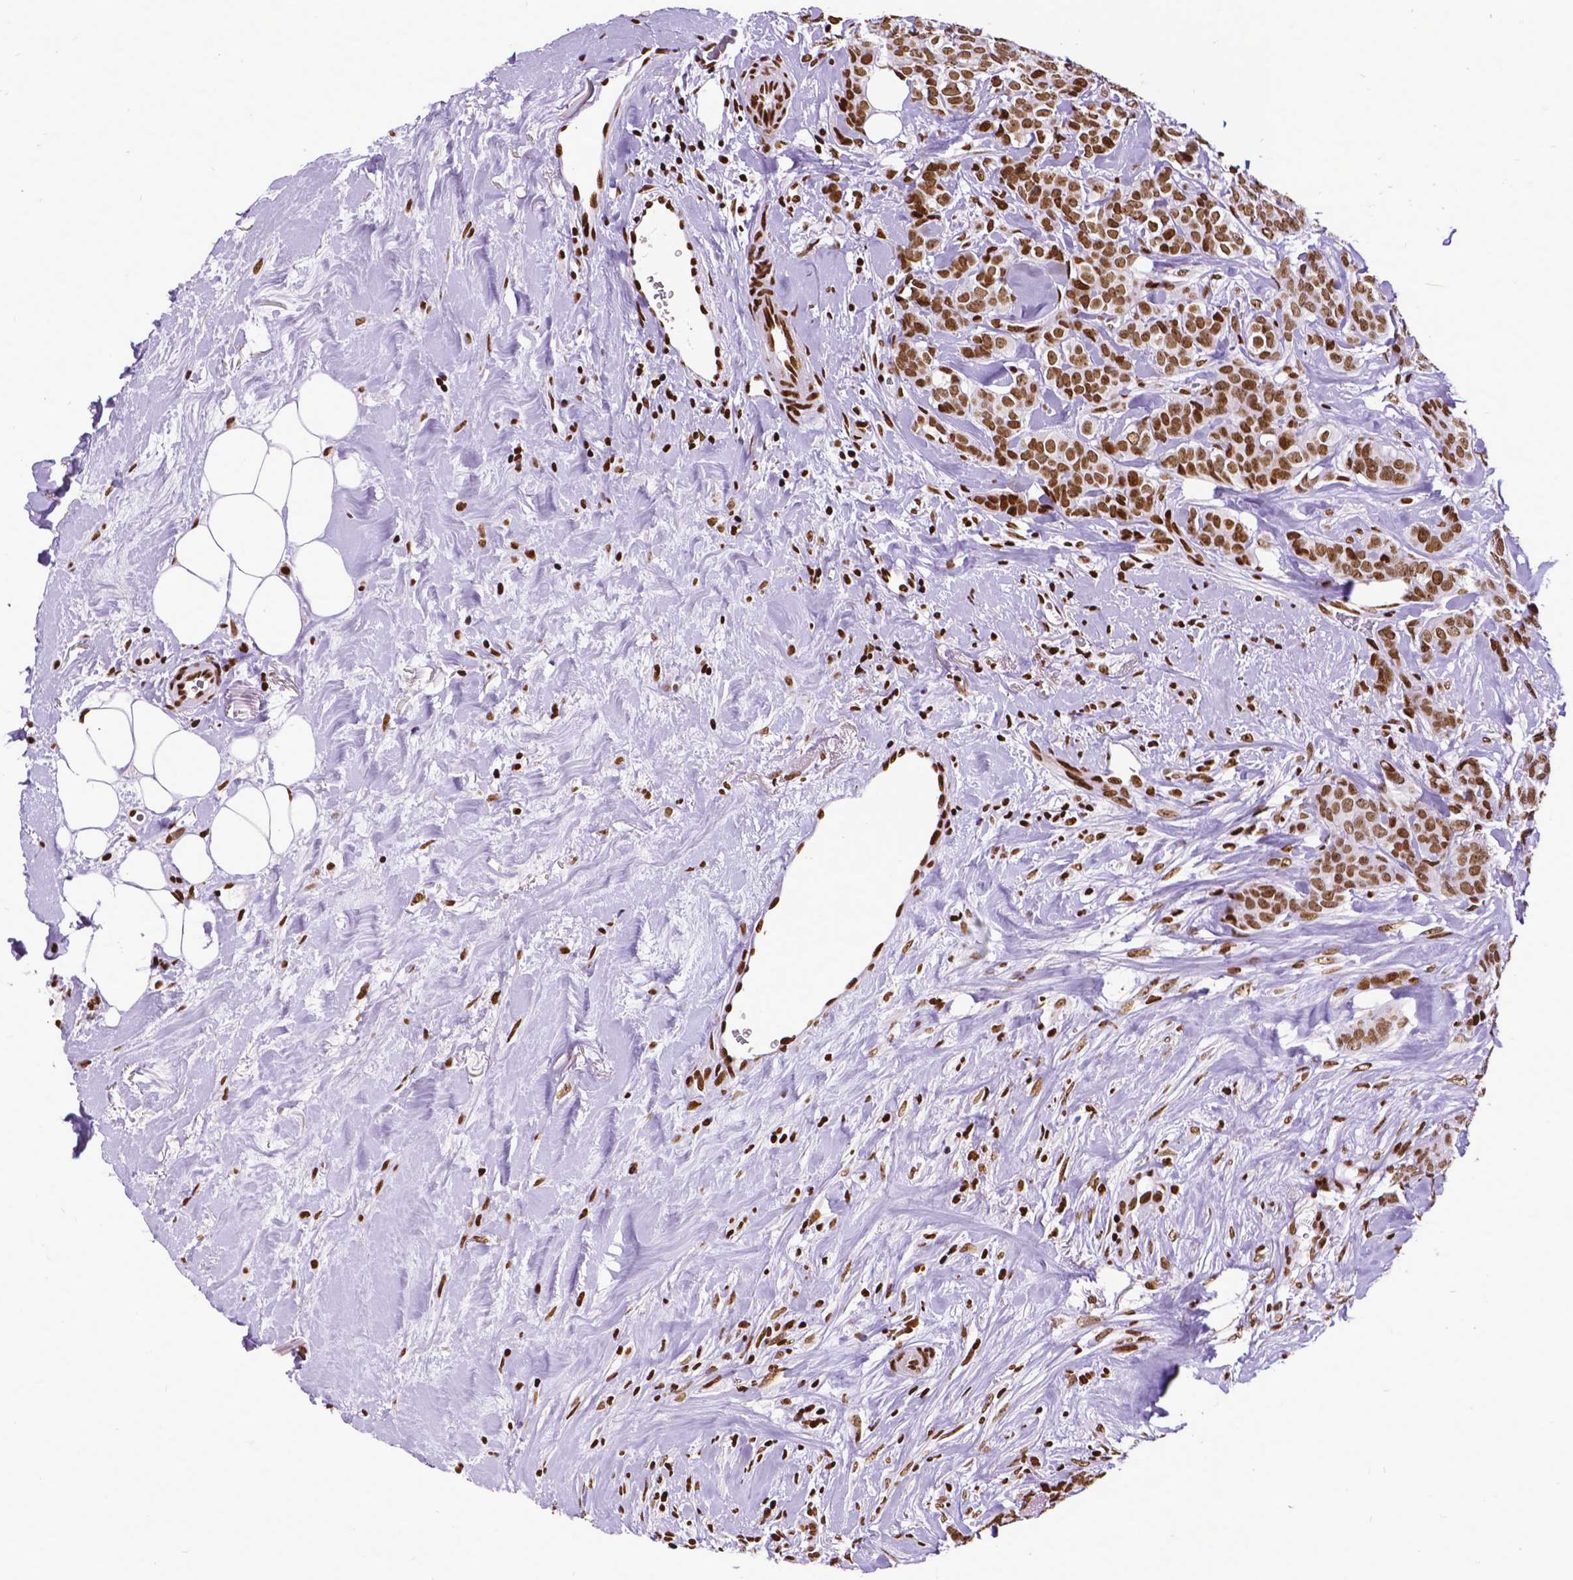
{"staining": {"intensity": "strong", "quantity": ">75%", "location": "nuclear"}, "tissue": "breast cancer", "cell_type": "Tumor cells", "image_type": "cancer", "snomed": [{"axis": "morphology", "description": "Duct carcinoma"}, {"axis": "topography", "description": "Breast"}], "caption": "The histopathology image shows a brown stain indicating the presence of a protein in the nuclear of tumor cells in invasive ductal carcinoma (breast).", "gene": "CTCF", "patient": {"sex": "female", "age": 84}}